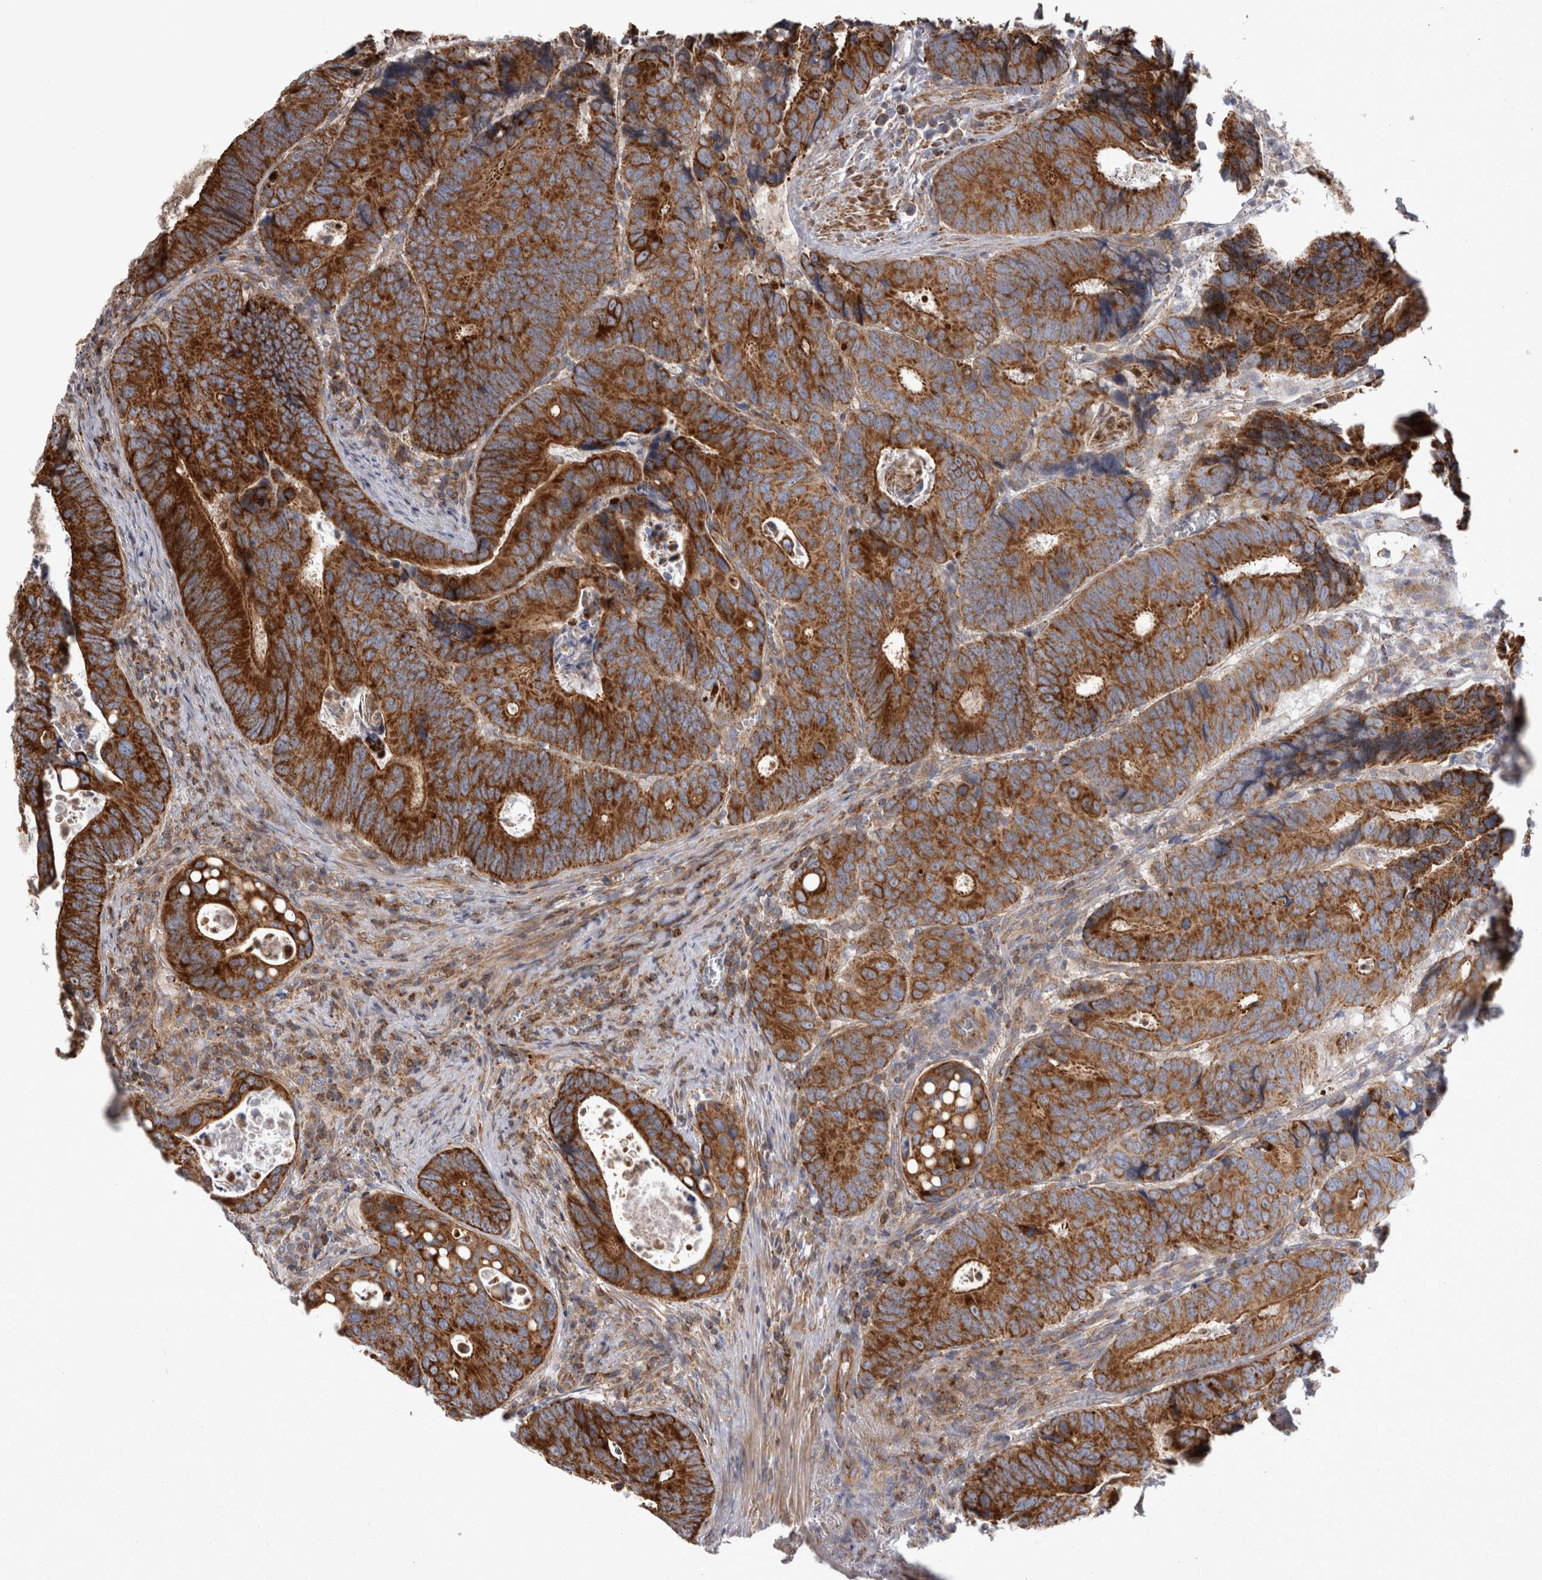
{"staining": {"intensity": "strong", "quantity": ">75%", "location": "cytoplasmic/membranous"}, "tissue": "colorectal cancer", "cell_type": "Tumor cells", "image_type": "cancer", "snomed": [{"axis": "morphology", "description": "Inflammation, NOS"}, {"axis": "morphology", "description": "Adenocarcinoma, NOS"}, {"axis": "topography", "description": "Colon"}], "caption": "Brown immunohistochemical staining in colorectal cancer (adenocarcinoma) shows strong cytoplasmic/membranous positivity in approximately >75% of tumor cells.", "gene": "TSPOAP1", "patient": {"sex": "male", "age": 72}}